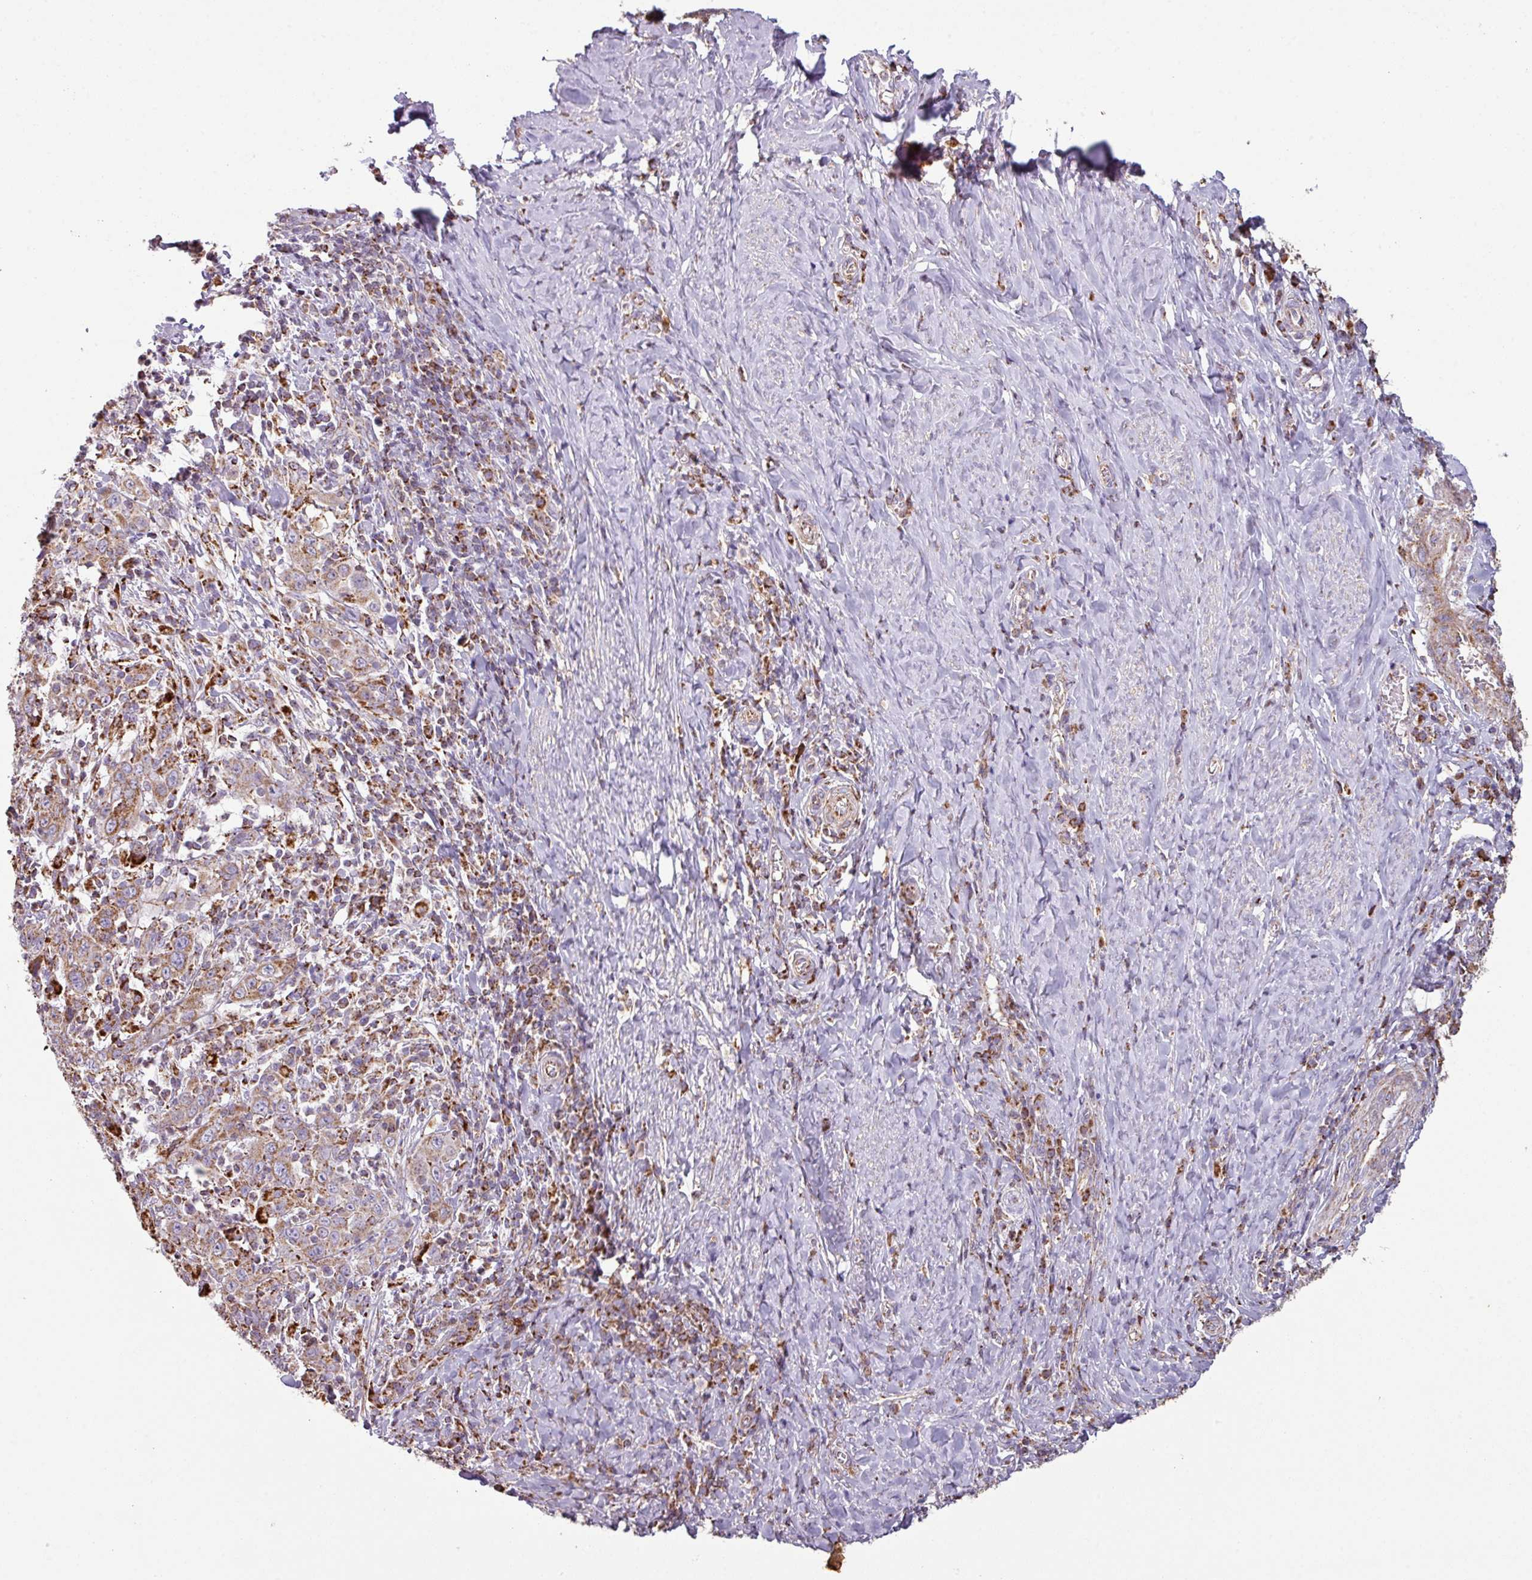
{"staining": {"intensity": "moderate", "quantity": ">75%", "location": "cytoplasmic/membranous"}, "tissue": "cervical cancer", "cell_type": "Tumor cells", "image_type": "cancer", "snomed": [{"axis": "morphology", "description": "Squamous cell carcinoma, NOS"}, {"axis": "topography", "description": "Cervix"}], "caption": "Protein staining demonstrates moderate cytoplasmic/membranous positivity in about >75% of tumor cells in cervical squamous cell carcinoma. Immunohistochemistry stains the protein of interest in brown and the nuclei are stained blue.", "gene": "SQOR", "patient": {"sex": "female", "age": 46}}